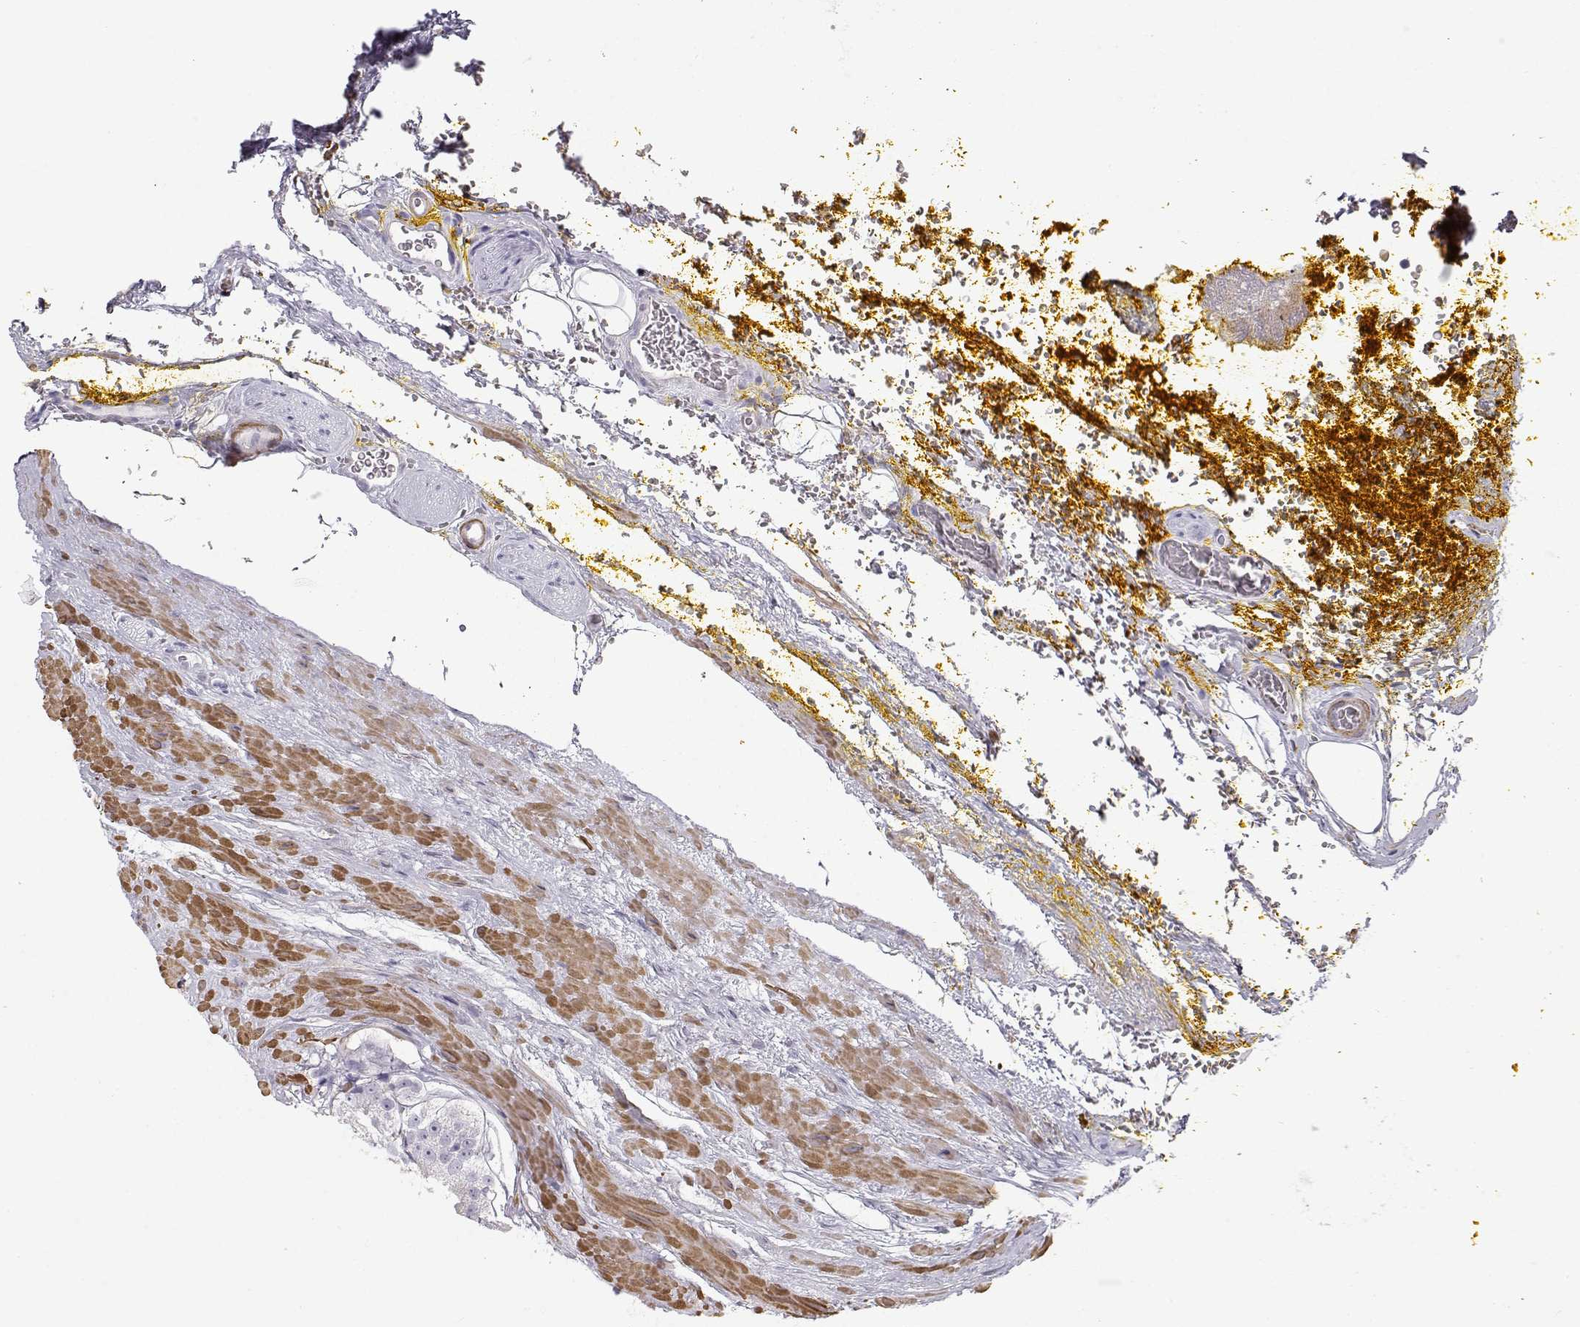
{"staining": {"intensity": "negative", "quantity": "none", "location": "none"}, "tissue": "prostate cancer", "cell_type": "Tumor cells", "image_type": "cancer", "snomed": [{"axis": "morphology", "description": "Adenocarcinoma, Low grade"}, {"axis": "topography", "description": "Prostate"}], "caption": "A high-resolution histopathology image shows IHC staining of low-grade adenocarcinoma (prostate), which displays no significant expression in tumor cells.", "gene": "SLITRK3", "patient": {"sex": "male", "age": 60}}